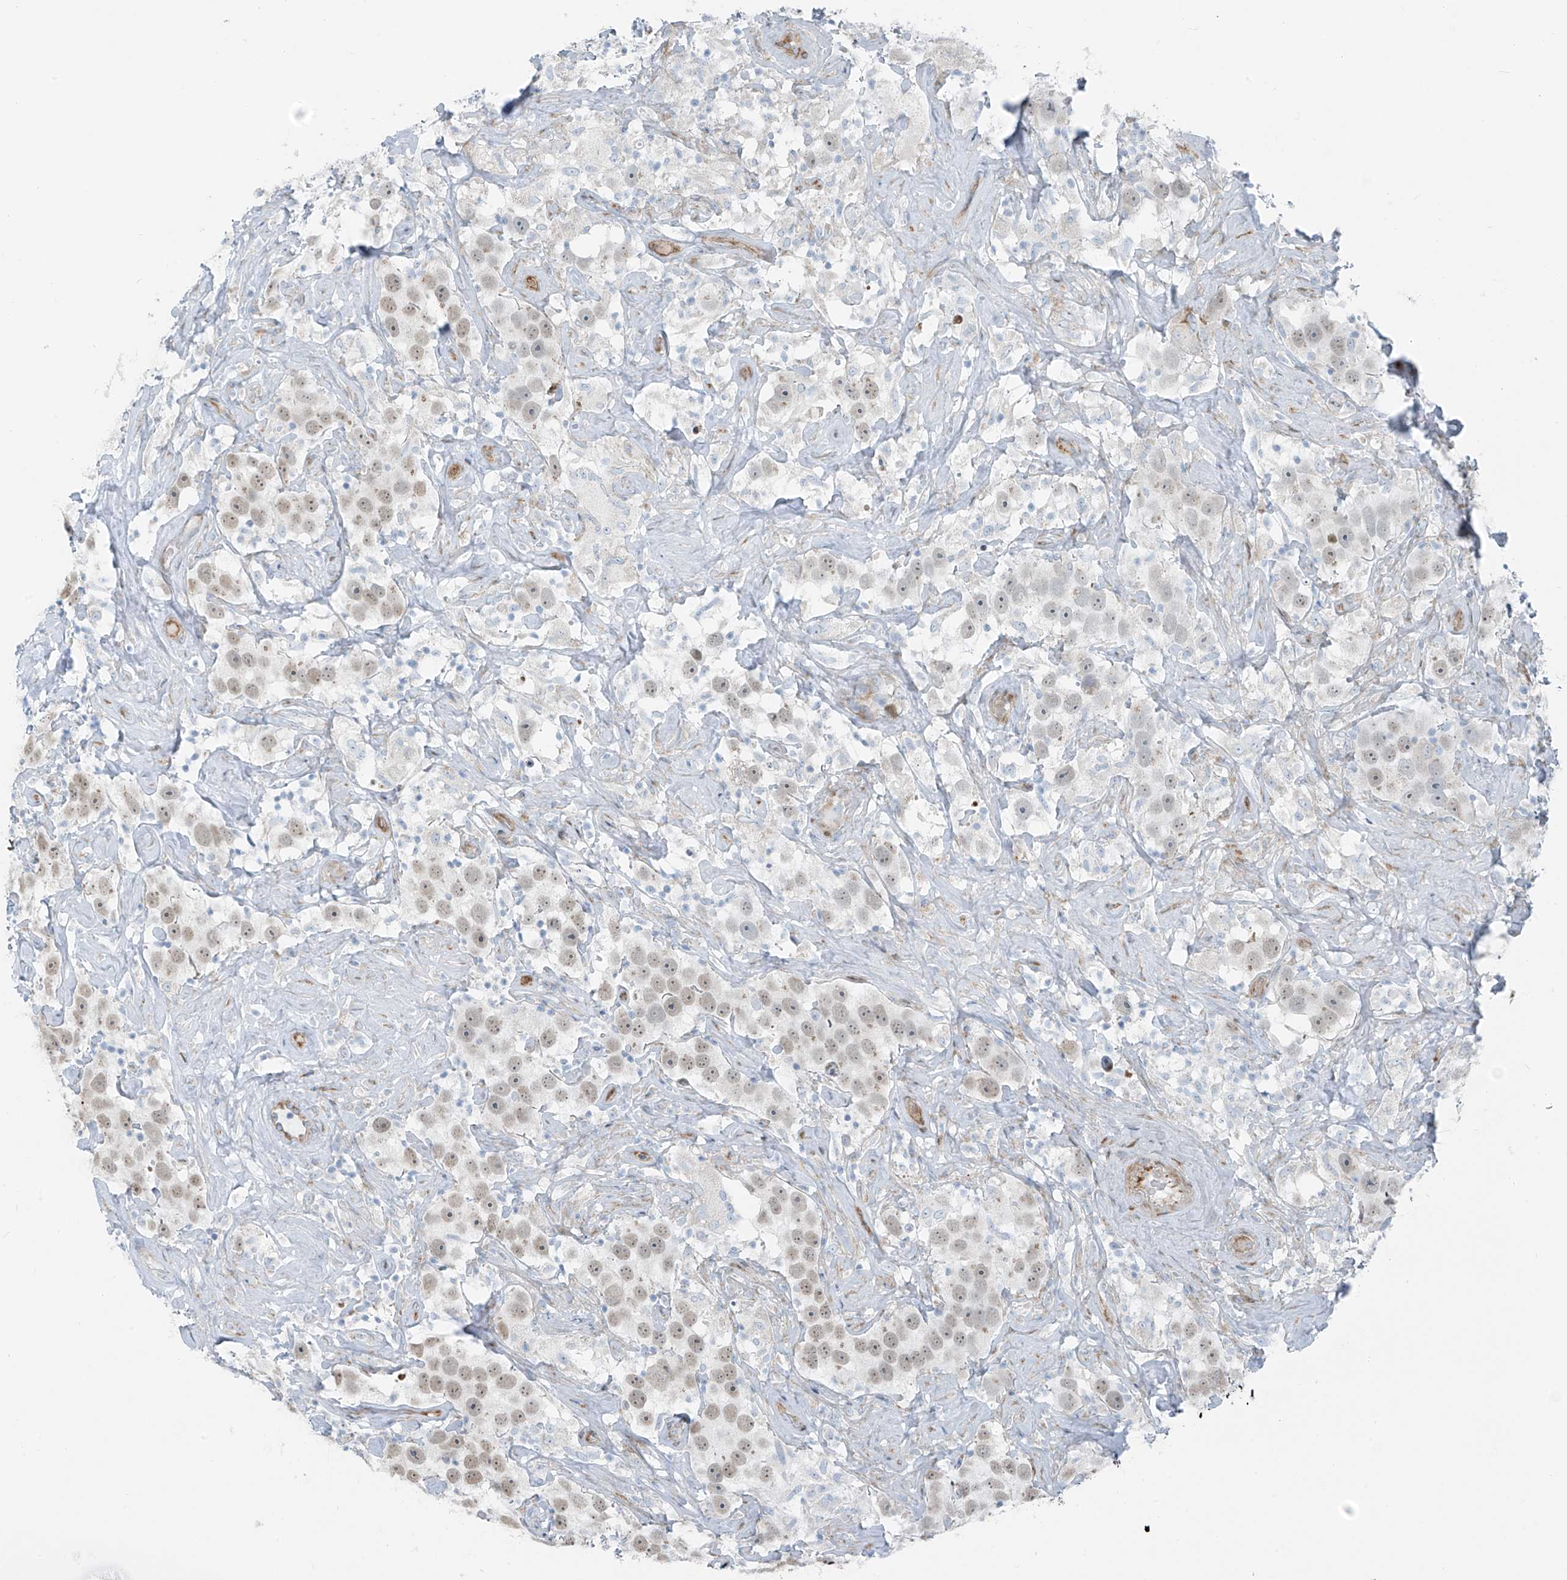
{"staining": {"intensity": "negative", "quantity": "none", "location": "none"}, "tissue": "testis cancer", "cell_type": "Tumor cells", "image_type": "cancer", "snomed": [{"axis": "morphology", "description": "Seminoma, NOS"}, {"axis": "topography", "description": "Testis"}], "caption": "This is an IHC histopathology image of testis seminoma. There is no expression in tumor cells.", "gene": "HIC2", "patient": {"sex": "male", "age": 49}}